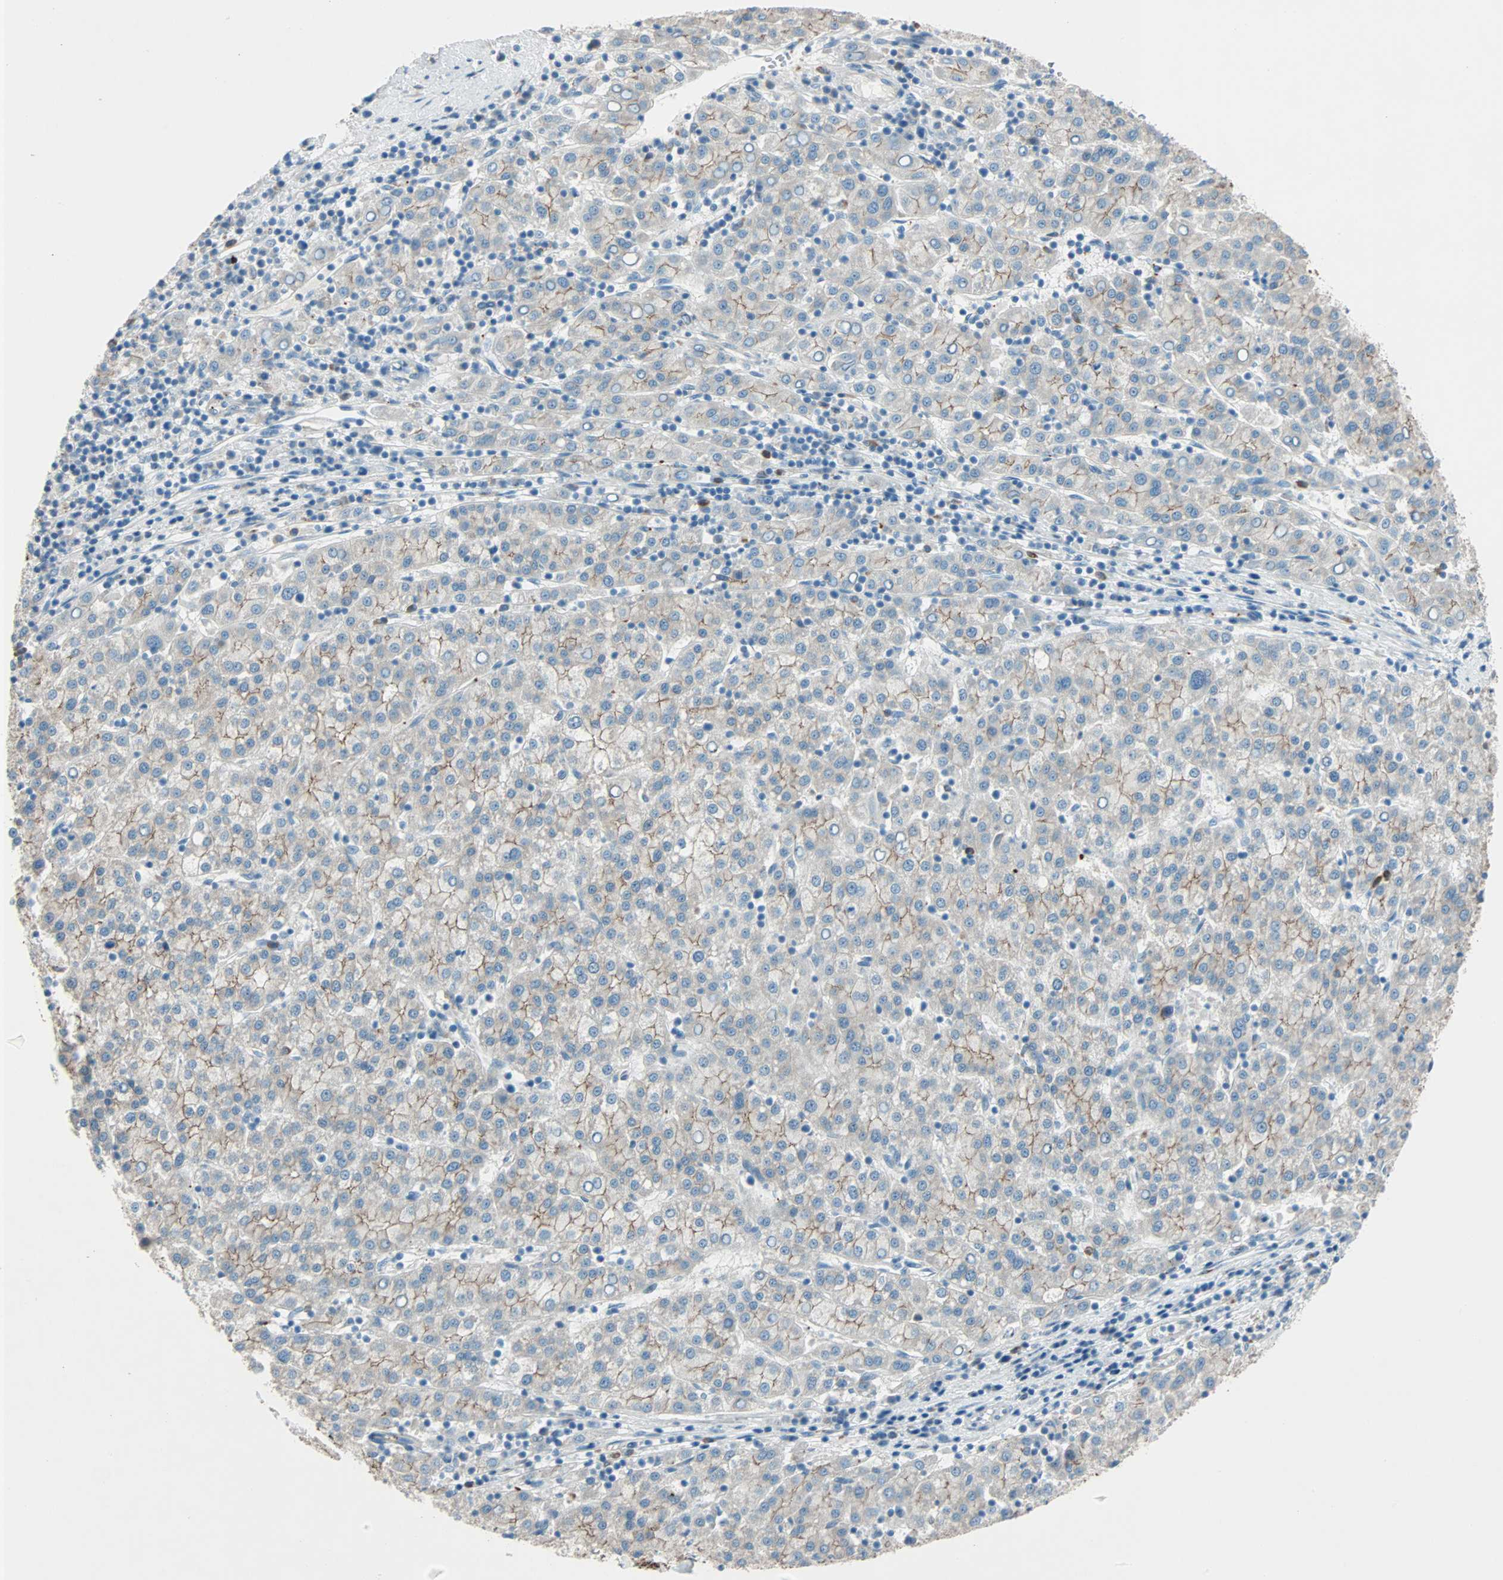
{"staining": {"intensity": "moderate", "quantity": ">75%", "location": "cytoplasmic/membranous"}, "tissue": "liver cancer", "cell_type": "Tumor cells", "image_type": "cancer", "snomed": [{"axis": "morphology", "description": "Carcinoma, Hepatocellular, NOS"}, {"axis": "topography", "description": "Liver"}], "caption": "Immunohistochemistry (IHC) image of liver cancer (hepatocellular carcinoma) stained for a protein (brown), which shows medium levels of moderate cytoplasmic/membranous positivity in approximately >75% of tumor cells.", "gene": "LY6G6F", "patient": {"sex": "female", "age": 58}}